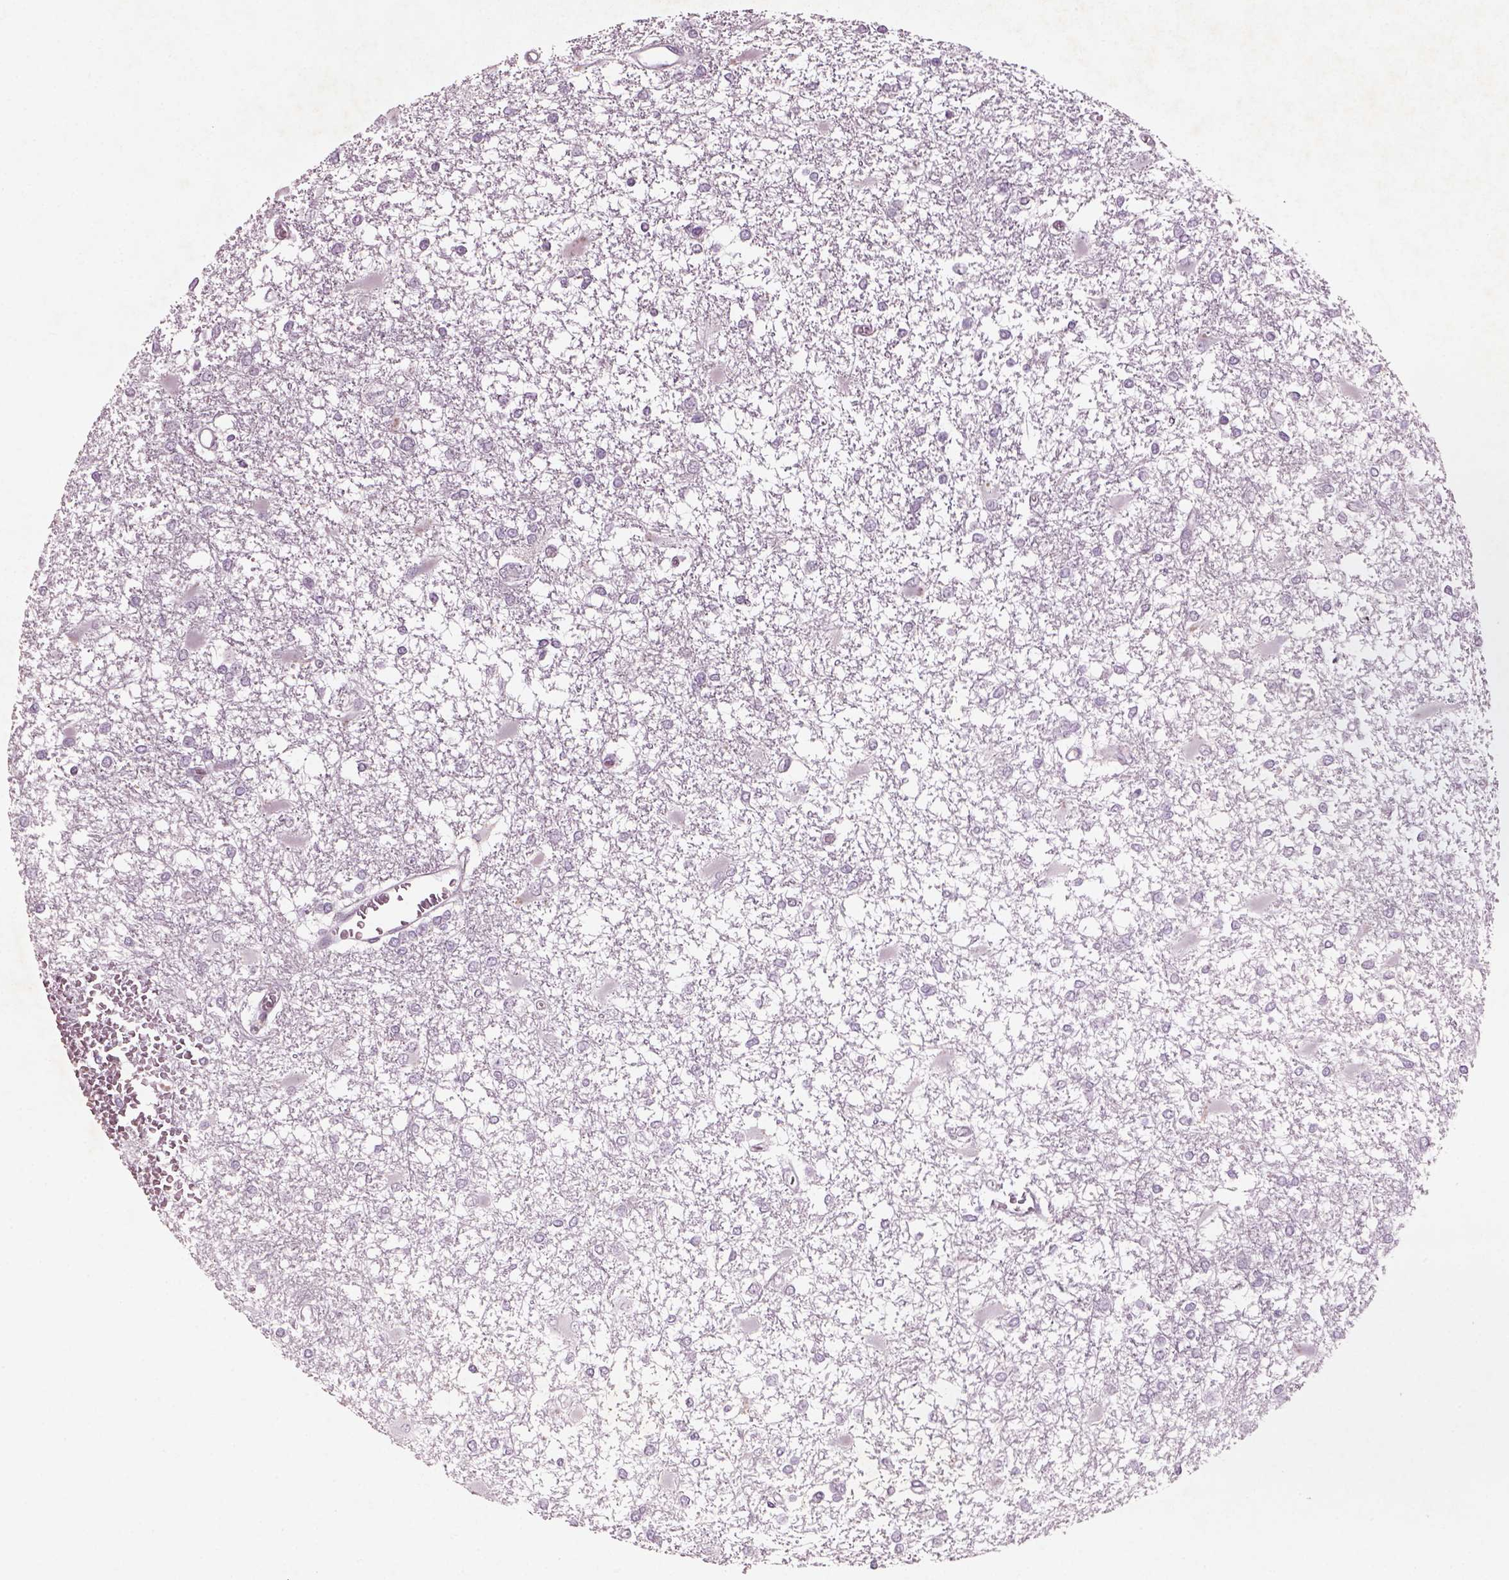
{"staining": {"intensity": "negative", "quantity": "none", "location": "none"}, "tissue": "glioma", "cell_type": "Tumor cells", "image_type": "cancer", "snomed": [{"axis": "morphology", "description": "Glioma, malignant, High grade"}, {"axis": "topography", "description": "Cerebral cortex"}], "caption": "This is a histopathology image of immunohistochemistry staining of malignant glioma (high-grade), which shows no positivity in tumor cells.", "gene": "PENK", "patient": {"sex": "male", "age": 79}}